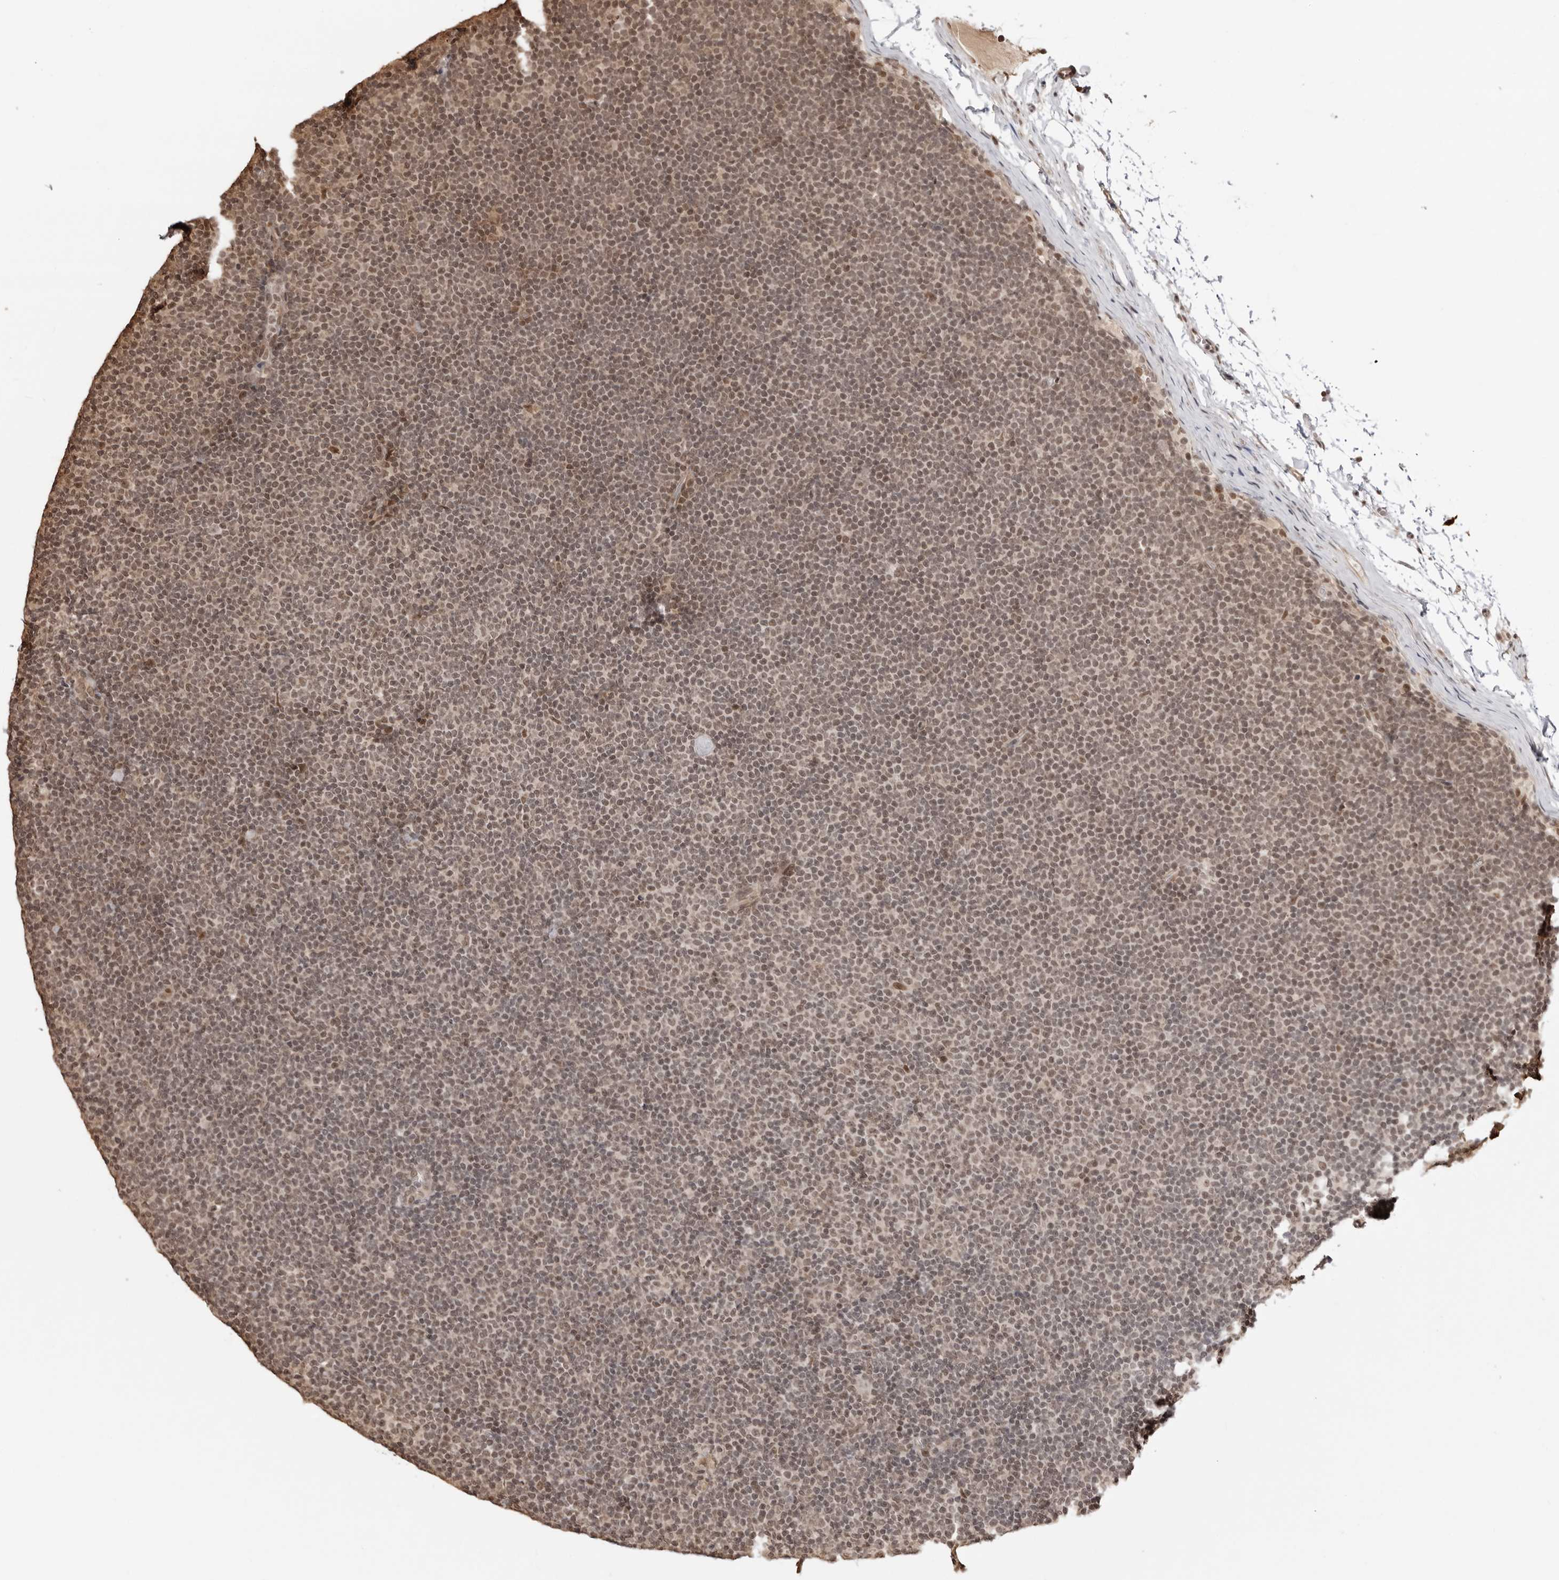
{"staining": {"intensity": "moderate", "quantity": ">75%", "location": "nuclear"}, "tissue": "lymphoma", "cell_type": "Tumor cells", "image_type": "cancer", "snomed": [{"axis": "morphology", "description": "Malignant lymphoma, non-Hodgkin's type, Low grade"}, {"axis": "topography", "description": "Lymph node"}], "caption": "Protein expression by immunohistochemistry (IHC) shows moderate nuclear positivity in about >75% of tumor cells in lymphoma.", "gene": "SDE2", "patient": {"sex": "female", "age": 53}}